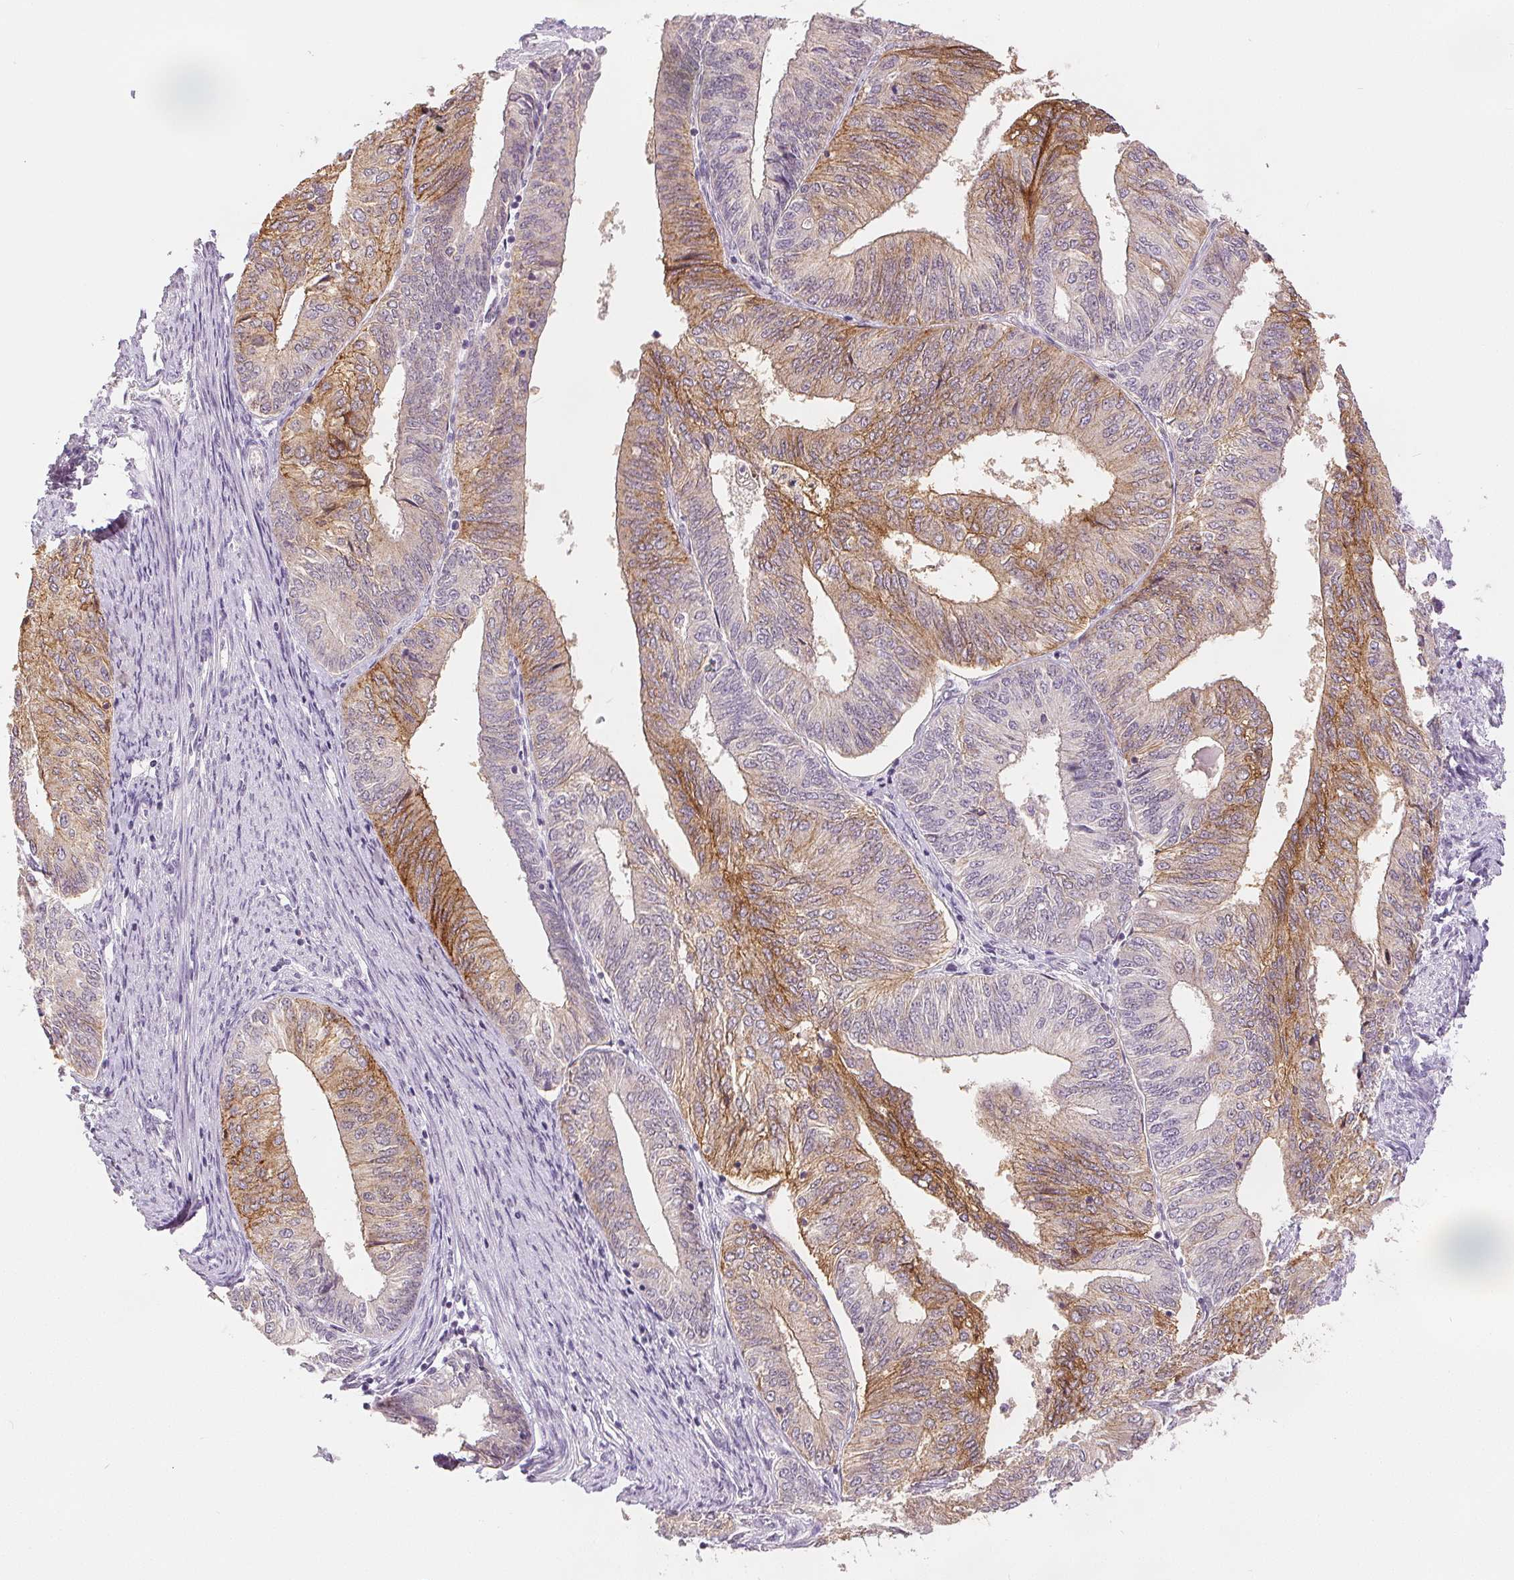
{"staining": {"intensity": "moderate", "quantity": "25%-75%", "location": "cytoplasmic/membranous"}, "tissue": "endometrial cancer", "cell_type": "Tumor cells", "image_type": "cancer", "snomed": [{"axis": "morphology", "description": "Adenocarcinoma, NOS"}, {"axis": "topography", "description": "Endometrium"}], "caption": "Brown immunohistochemical staining in endometrial cancer (adenocarcinoma) displays moderate cytoplasmic/membranous expression in approximately 25%-75% of tumor cells.", "gene": "CA12", "patient": {"sex": "female", "age": 58}}